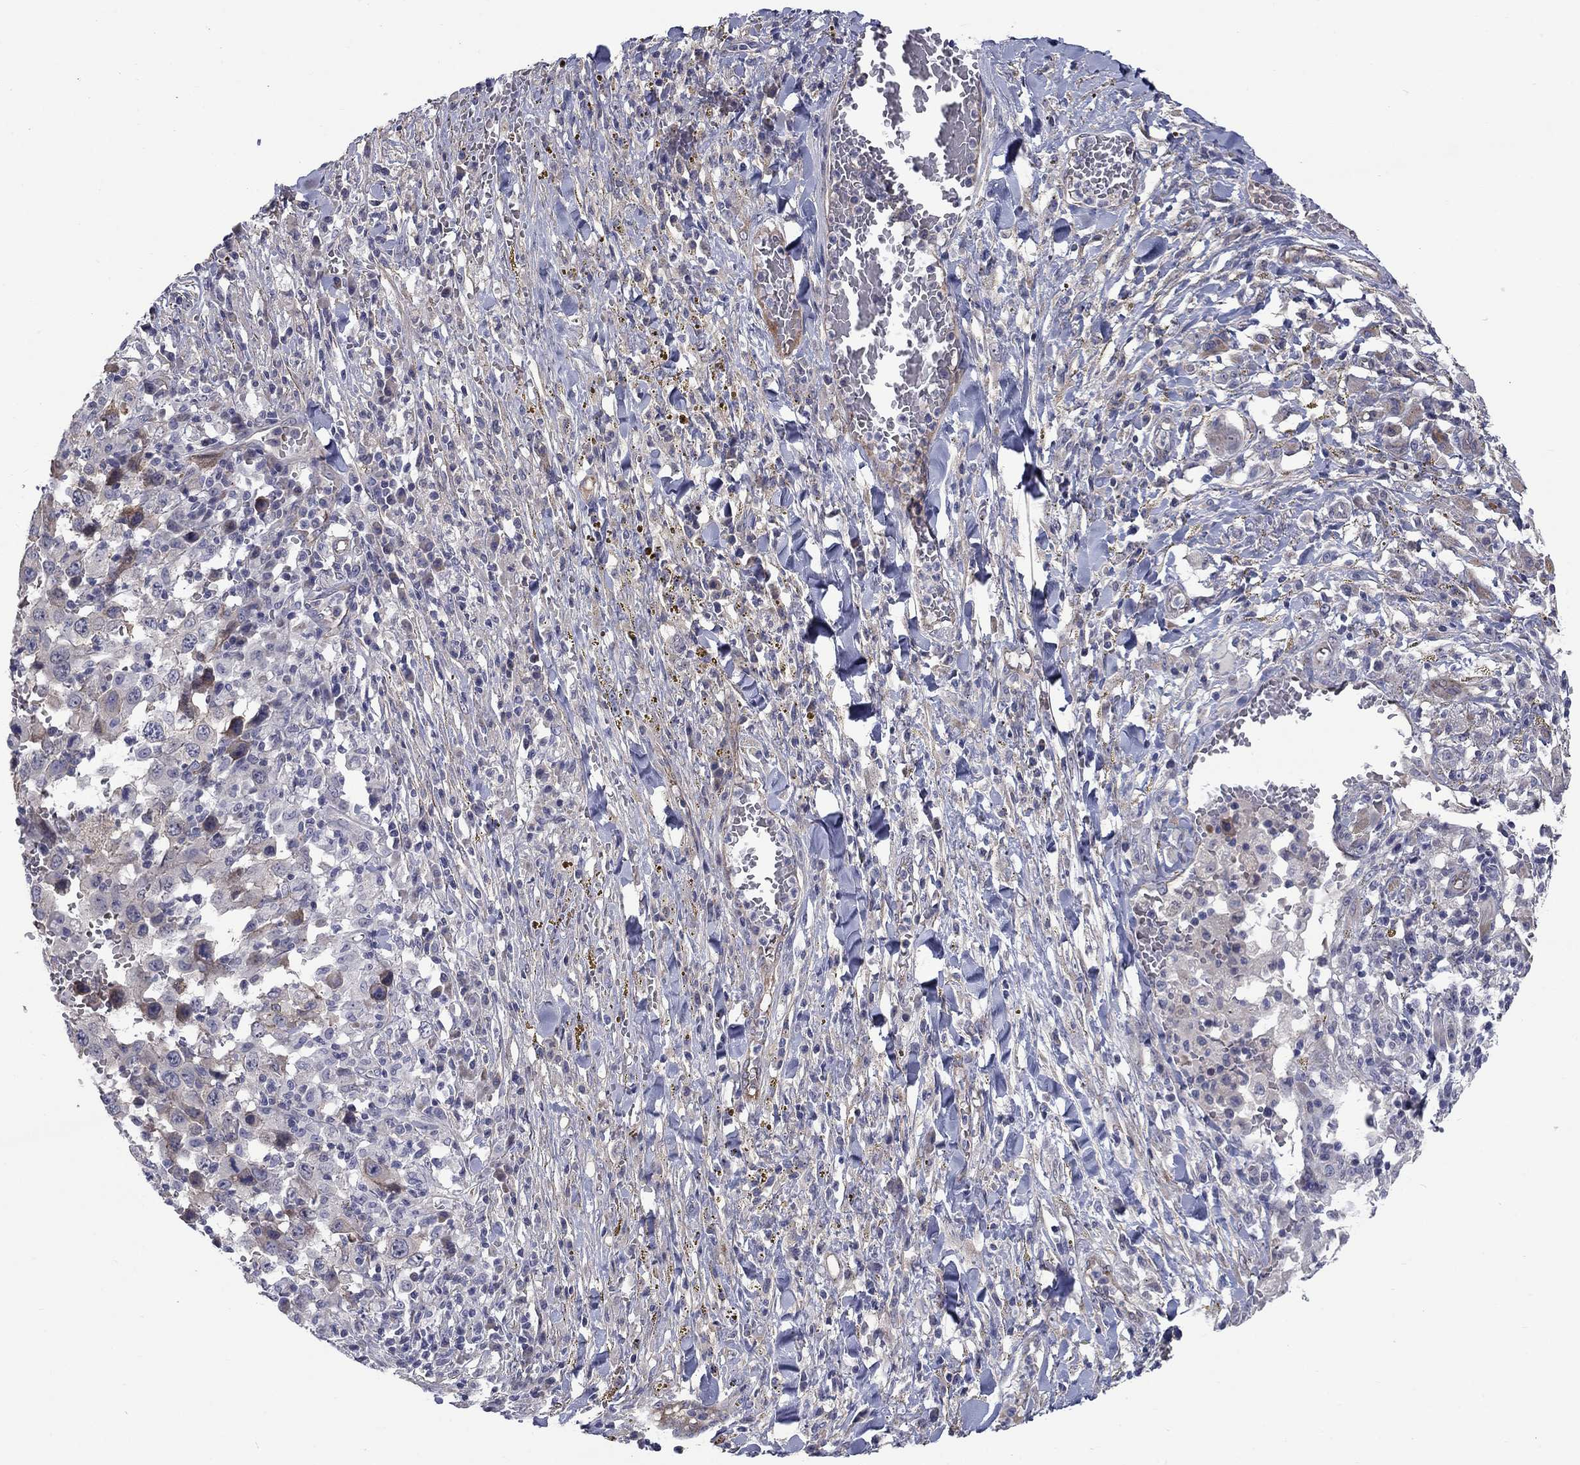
{"staining": {"intensity": "weak", "quantity": "<25%", "location": "cytoplasmic/membranous"}, "tissue": "melanoma", "cell_type": "Tumor cells", "image_type": "cancer", "snomed": [{"axis": "morphology", "description": "Malignant melanoma, NOS"}, {"axis": "topography", "description": "Skin"}], "caption": "DAB (3,3'-diaminobenzidine) immunohistochemical staining of human melanoma exhibits no significant positivity in tumor cells. (Immunohistochemistry (ihc), brightfield microscopy, high magnification).", "gene": "SLC1A1", "patient": {"sex": "female", "age": 91}}